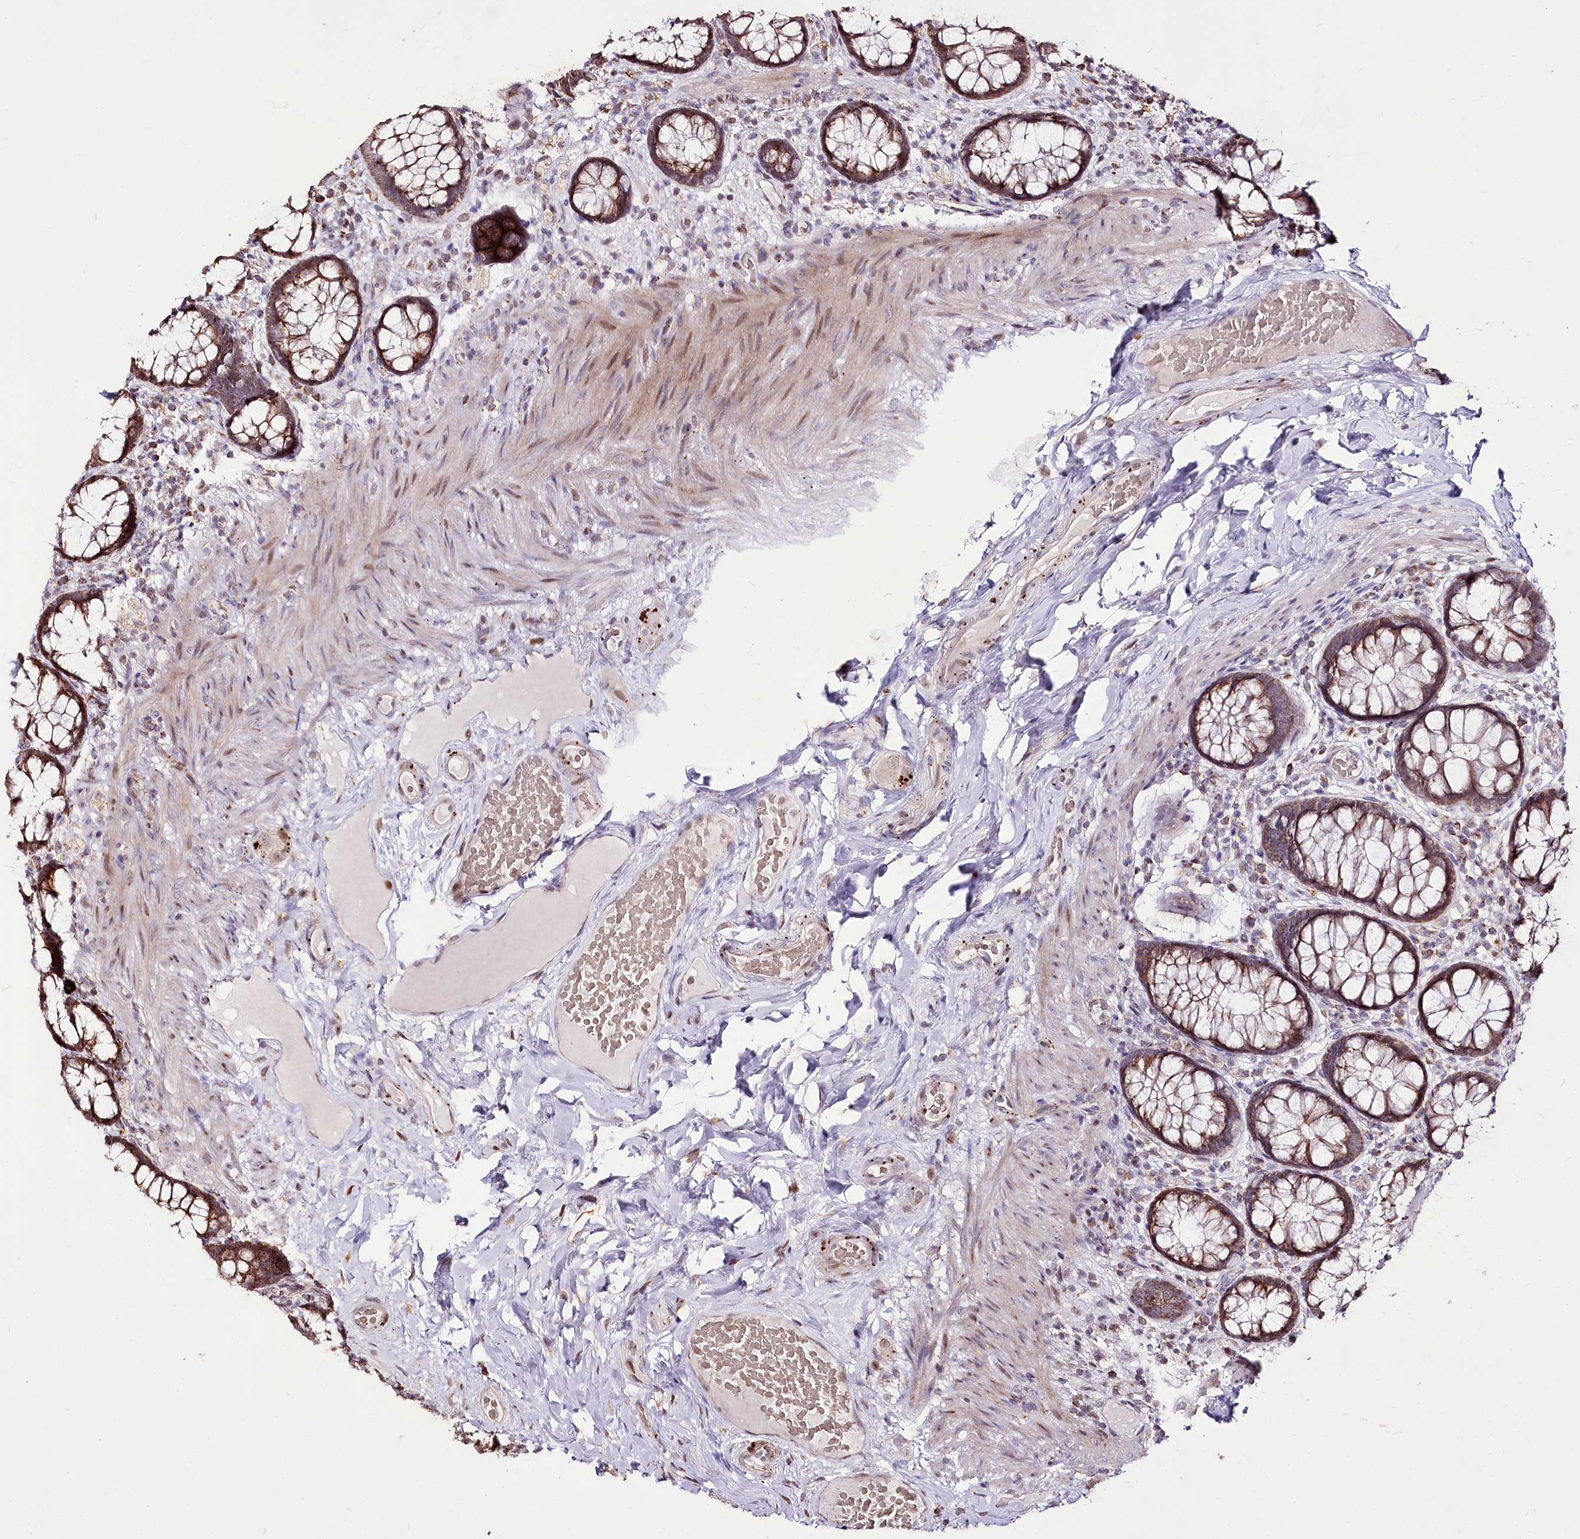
{"staining": {"intensity": "moderate", "quantity": ">75%", "location": "cytoplasmic/membranous"}, "tissue": "rectum", "cell_type": "Glandular cells", "image_type": "normal", "snomed": [{"axis": "morphology", "description": "Normal tissue, NOS"}, {"axis": "topography", "description": "Rectum"}], "caption": "Glandular cells demonstrate medium levels of moderate cytoplasmic/membranous positivity in approximately >75% of cells in unremarkable human rectum. The protein of interest is stained brown, and the nuclei are stained in blue (DAB (3,3'-diaminobenzidine) IHC with brightfield microscopy, high magnification).", "gene": "CARD19", "patient": {"sex": "male", "age": 83}}